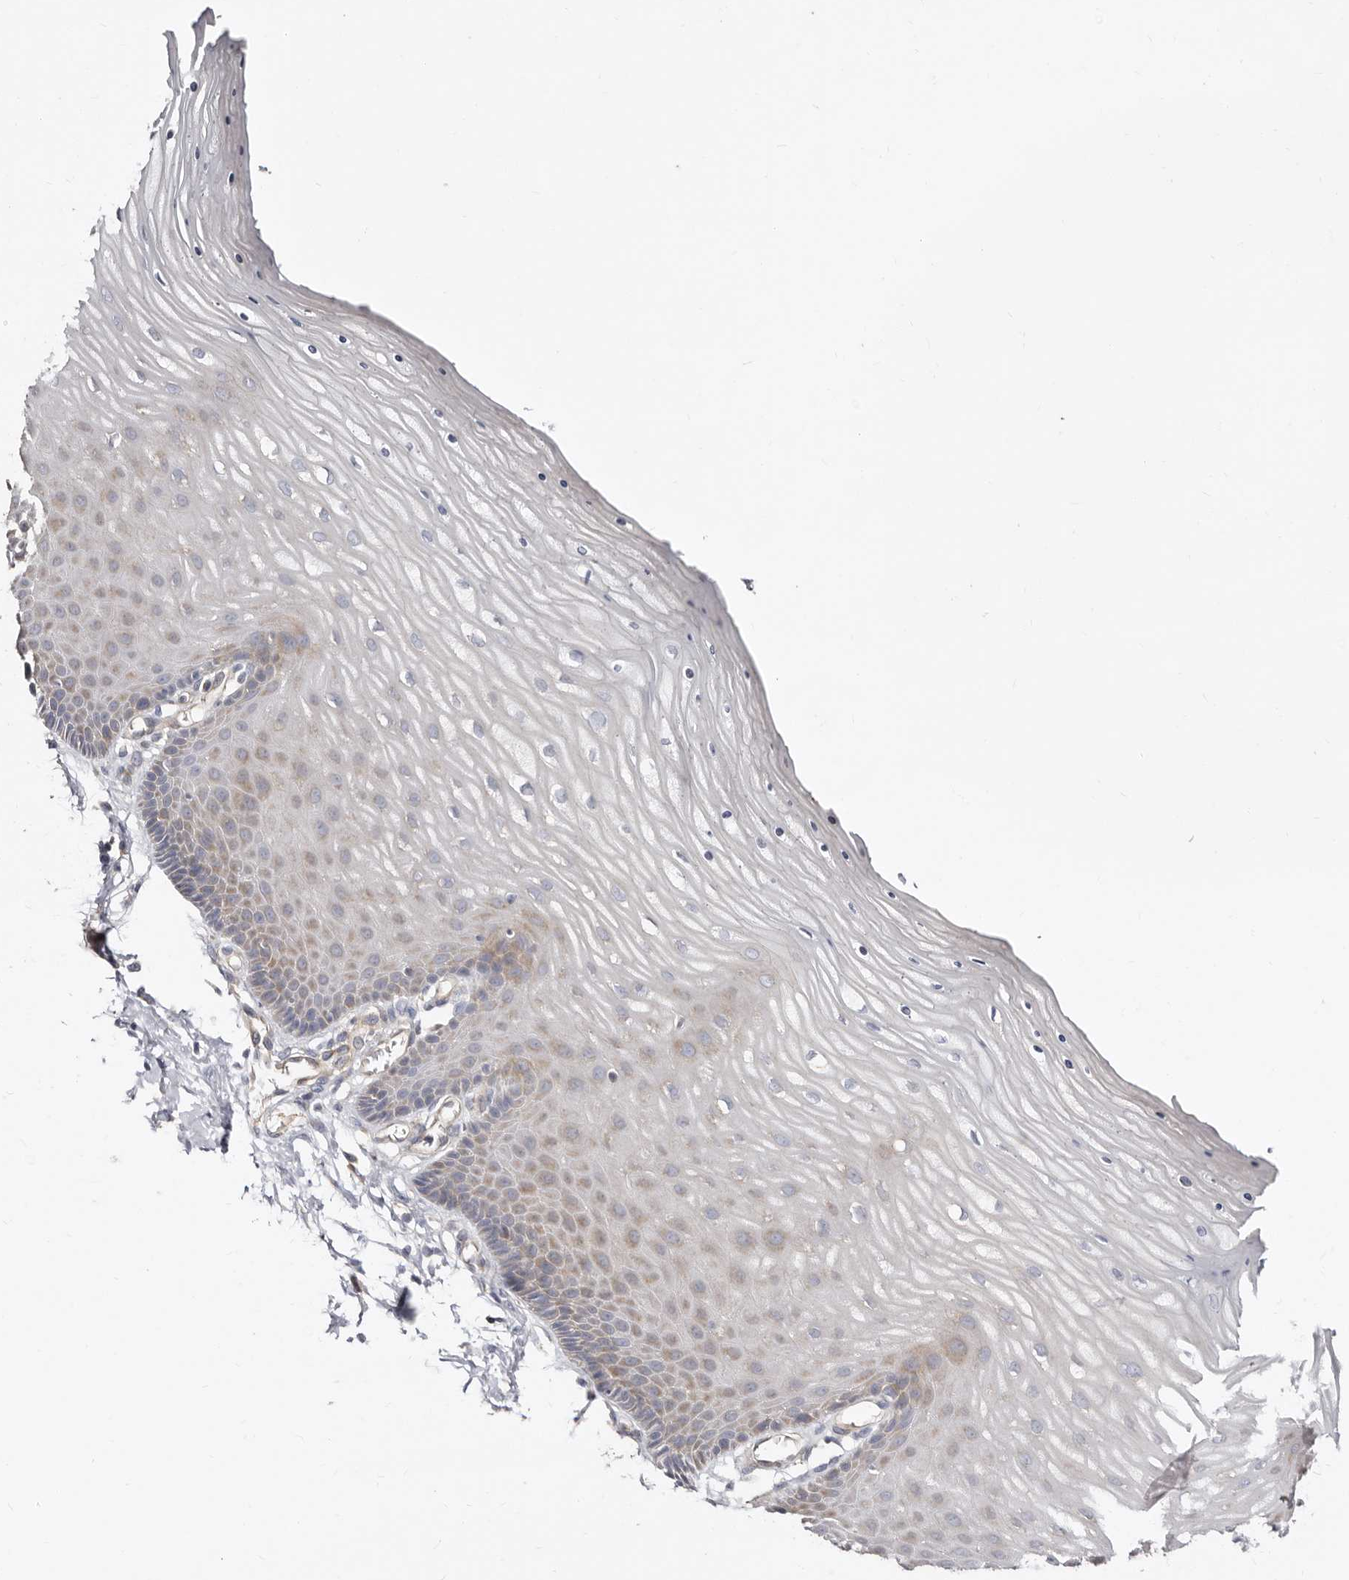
{"staining": {"intensity": "weak", "quantity": "25%-75%", "location": "cytoplasmic/membranous"}, "tissue": "cervix", "cell_type": "Glandular cells", "image_type": "normal", "snomed": [{"axis": "morphology", "description": "Normal tissue, NOS"}, {"axis": "topography", "description": "Cervix"}], "caption": "Protein staining by IHC reveals weak cytoplasmic/membranous positivity in approximately 25%-75% of glandular cells in normal cervix.", "gene": "BAIAP2L1", "patient": {"sex": "female", "age": 55}}